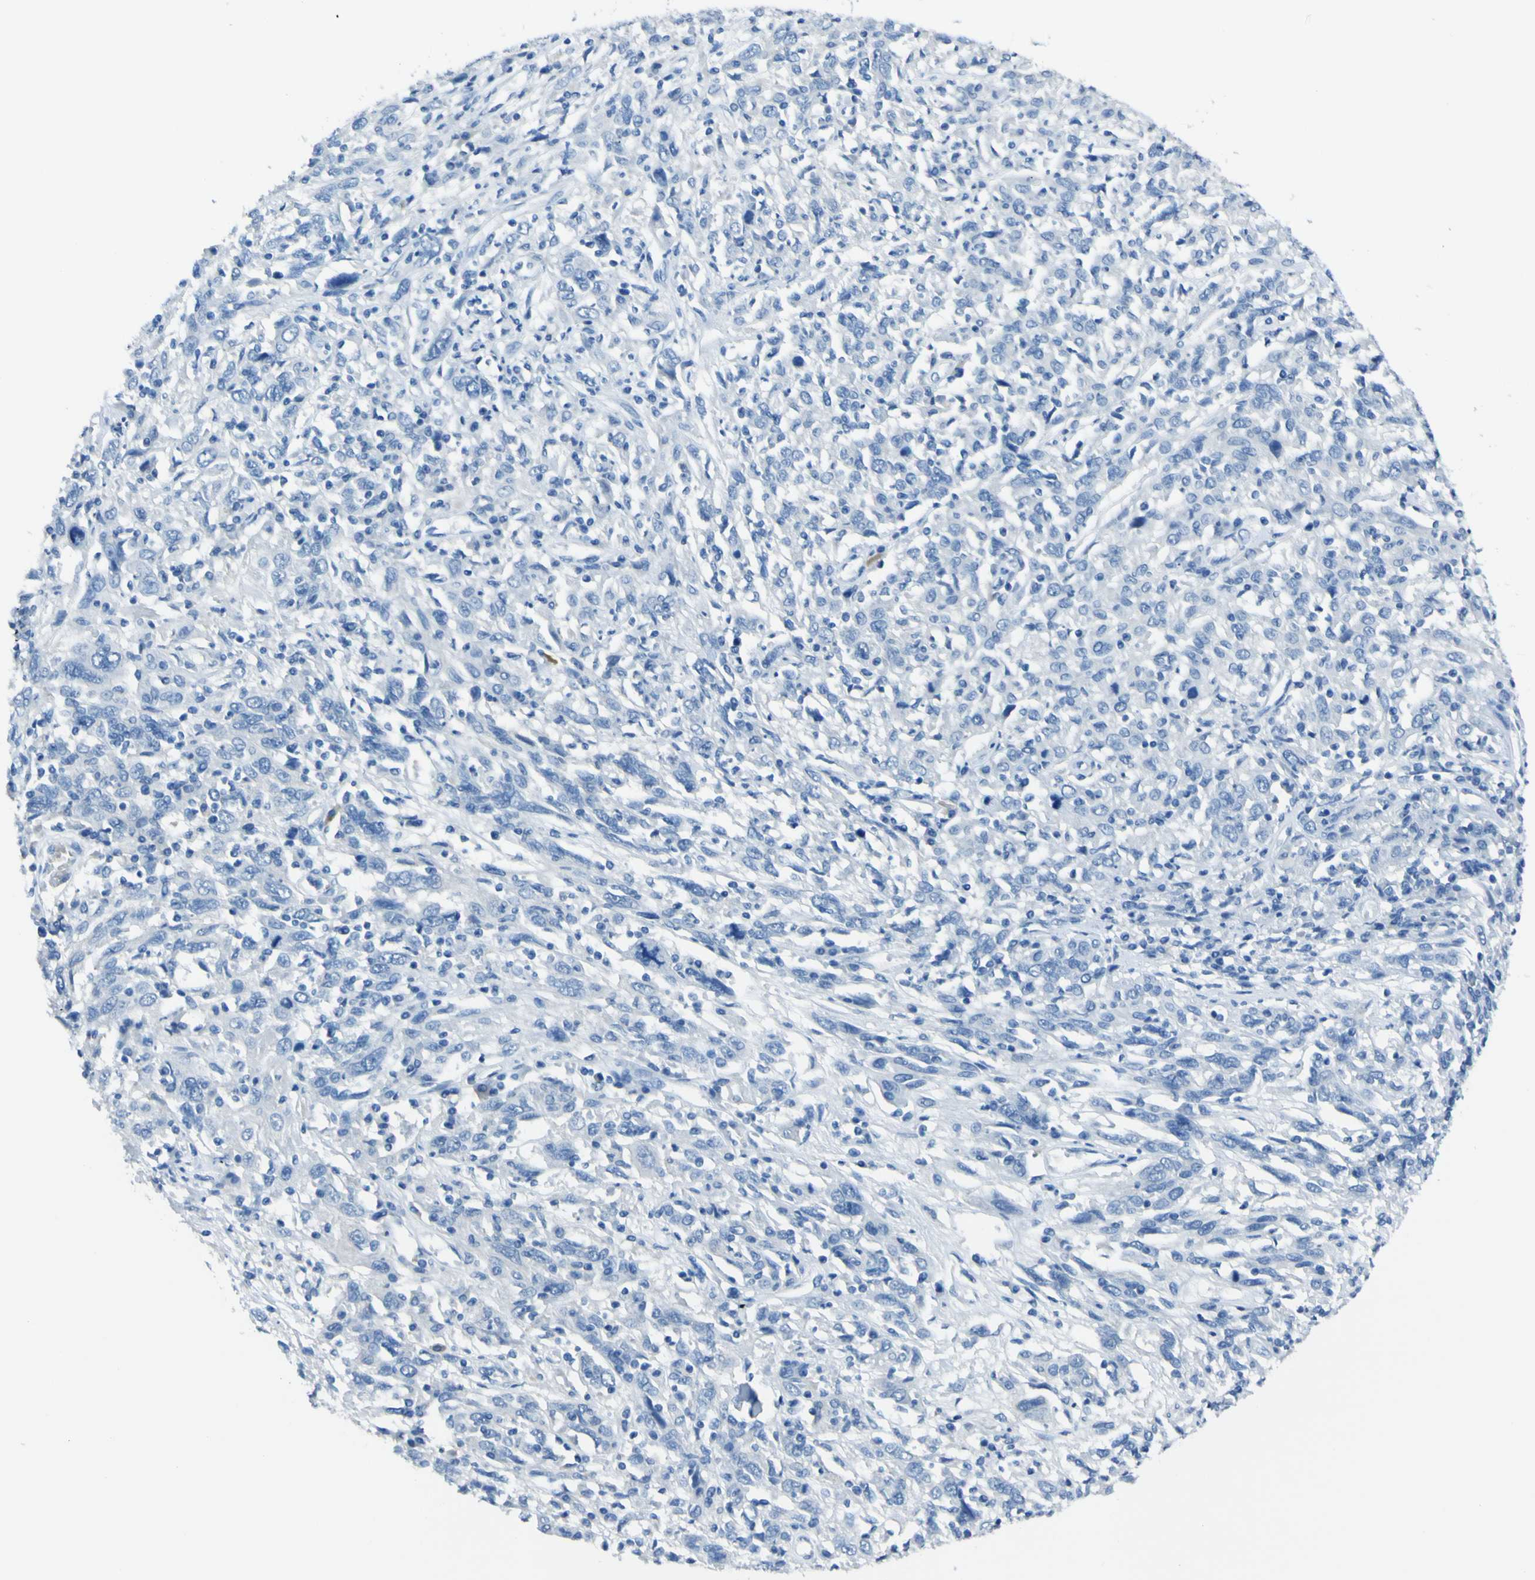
{"staining": {"intensity": "negative", "quantity": "none", "location": "none"}, "tissue": "cervical cancer", "cell_type": "Tumor cells", "image_type": "cancer", "snomed": [{"axis": "morphology", "description": "Squamous cell carcinoma, NOS"}, {"axis": "topography", "description": "Cervix"}], "caption": "Cervical cancer stained for a protein using IHC shows no expression tumor cells.", "gene": "PHKG1", "patient": {"sex": "female", "age": 46}}